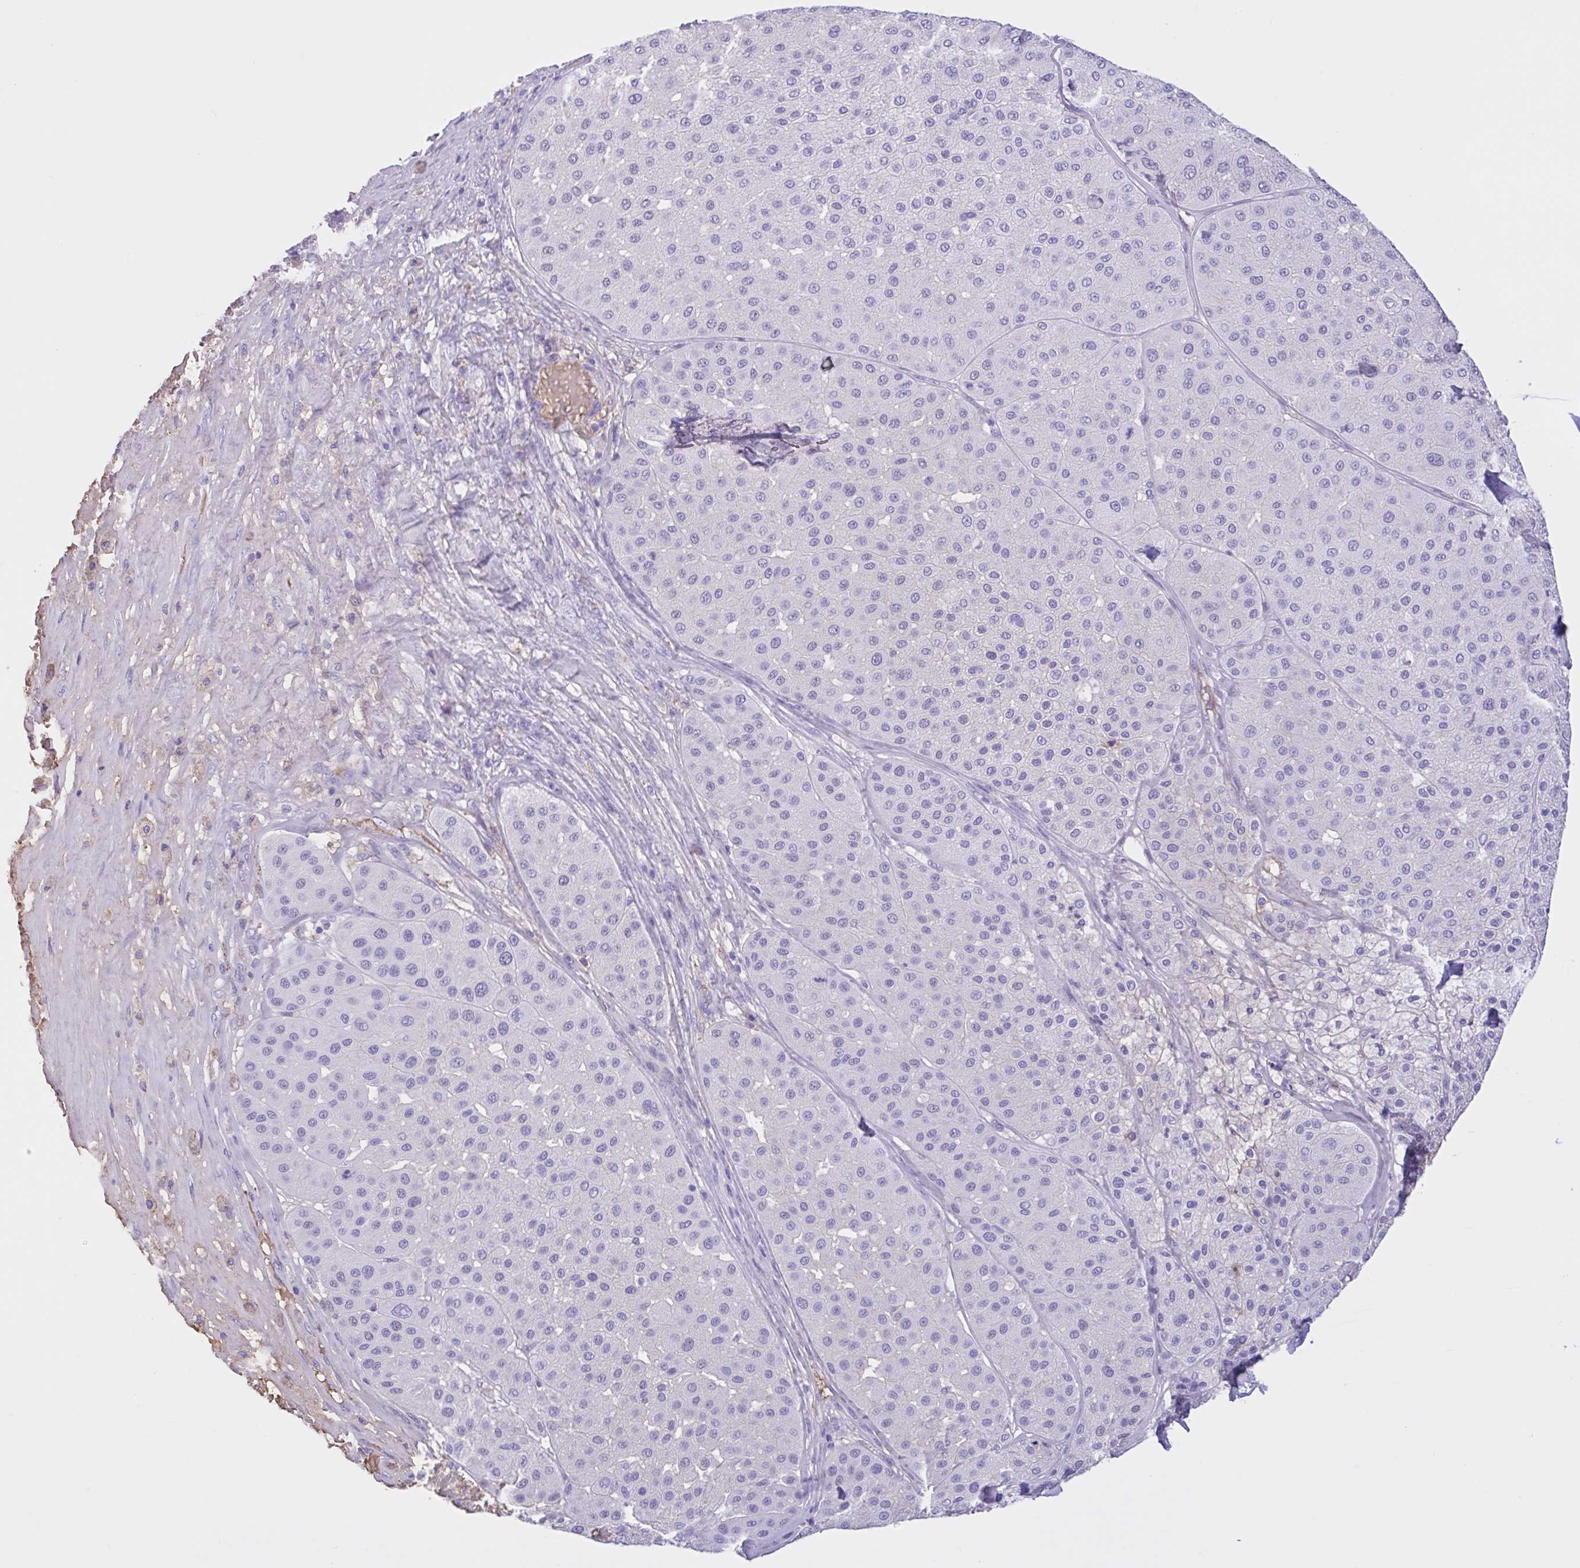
{"staining": {"intensity": "negative", "quantity": "none", "location": "none"}, "tissue": "melanoma", "cell_type": "Tumor cells", "image_type": "cancer", "snomed": [{"axis": "morphology", "description": "Malignant melanoma, Metastatic site"}, {"axis": "topography", "description": "Smooth muscle"}], "caption": "High magnification brightfield microscopy of melanoma stained with DAB (3,3'-diaminobenzidine) (brown) and counterstained with hematoxylin (blue): tumor cells show no significant positivity.", "gene": "LARGE2", "patient": {"sex": "male", "age": 41}}